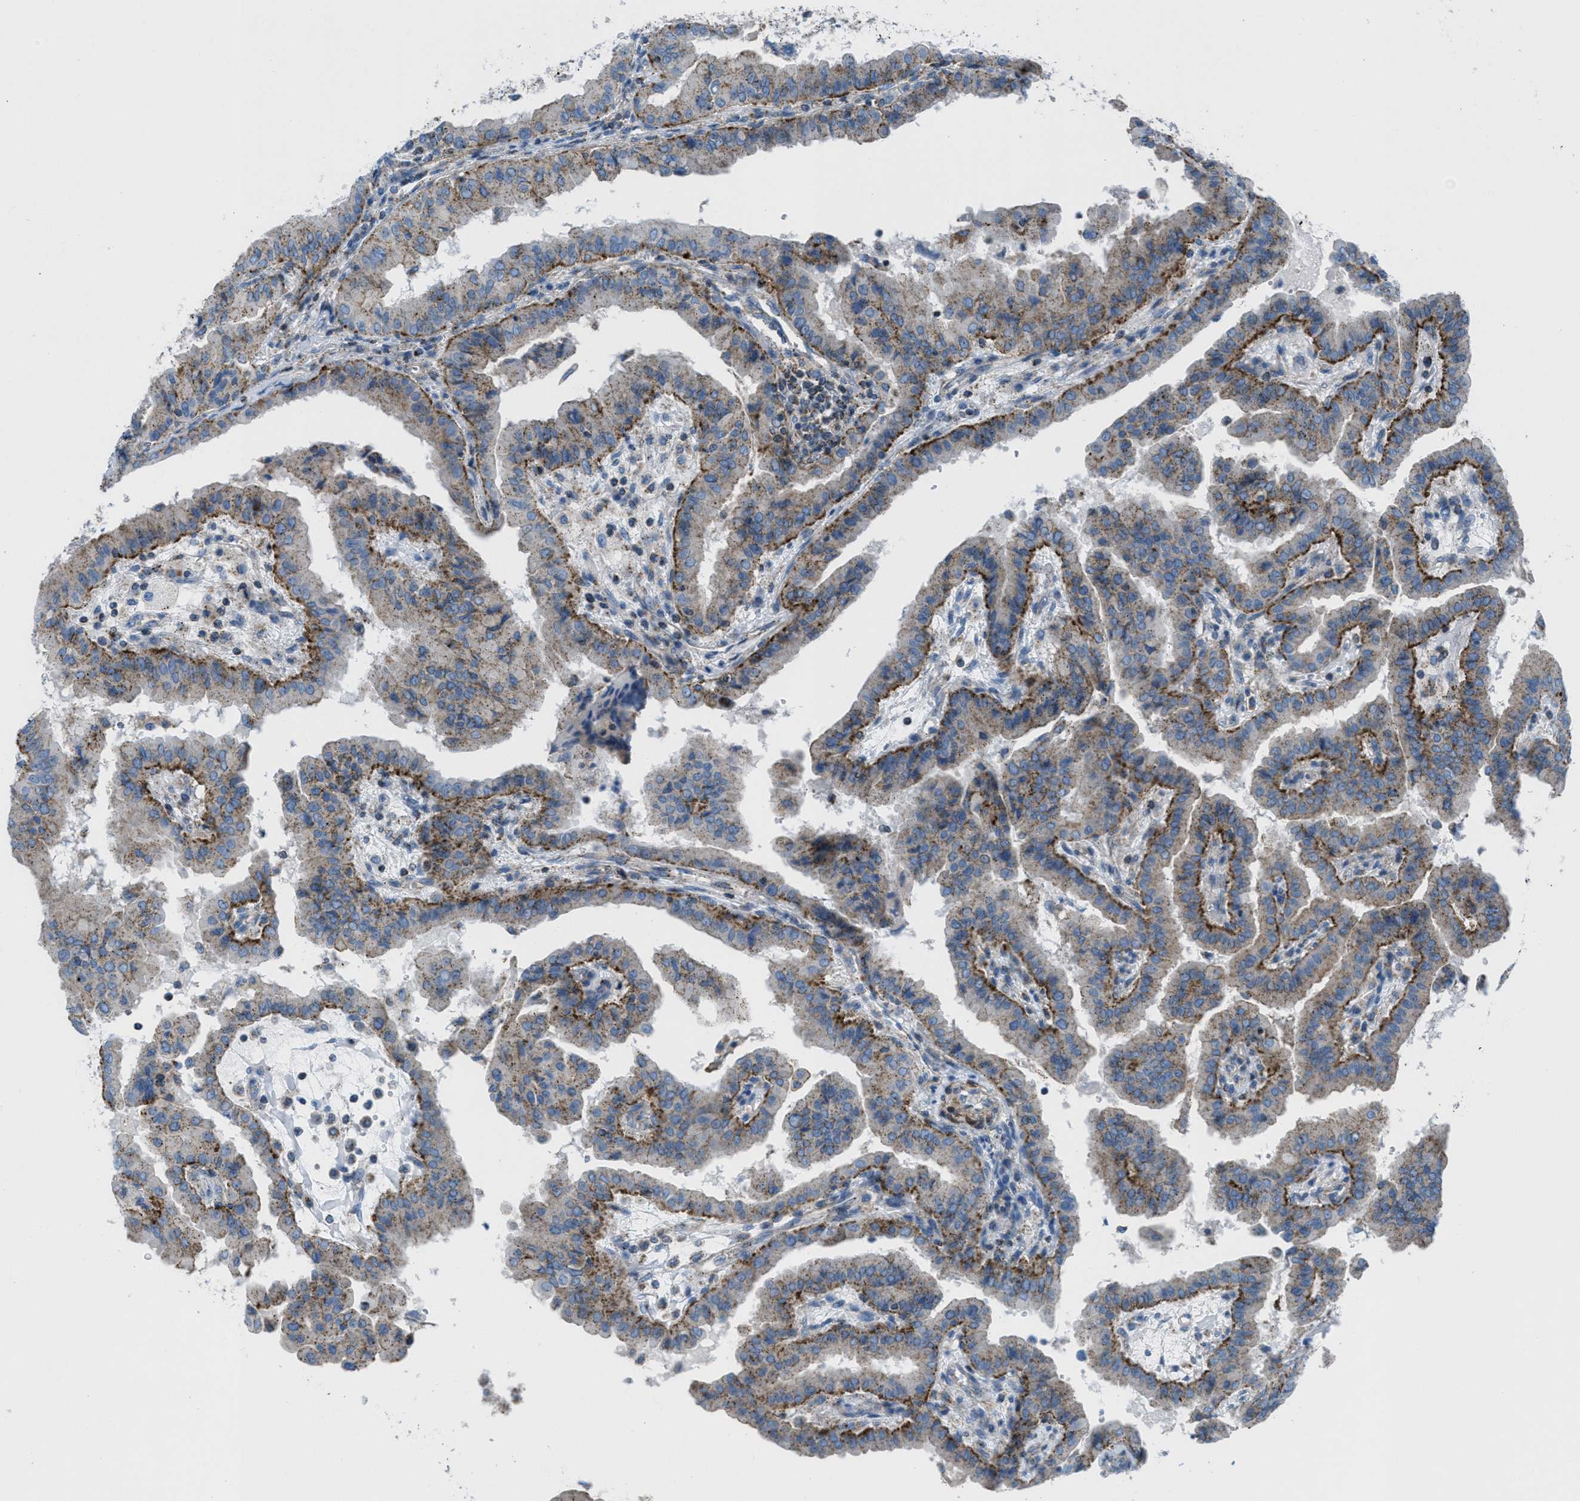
{"staining": {"intensity": "moderate", "quantity": ">75%", "location": "cytoplasmic/membranous"}, "tissue": "thyroid cancer", "cell_type": "Tumor cells", "image_type": "cancer", "snomed": [{"axis": "morphology", "description": "Papillary adenocarcinoma, NOS"}, {"axis": "topography", "description": "Thyroid gland"}], "caption": "Thyroid papillary adenocarcinoma stained with a brown dye reveals moderate cytoplasmic/membranous positive positivity in approximately >75% of tumor cells.", "gene": "MFSD13A", "patient": {"sex": "male", "age": 33}}